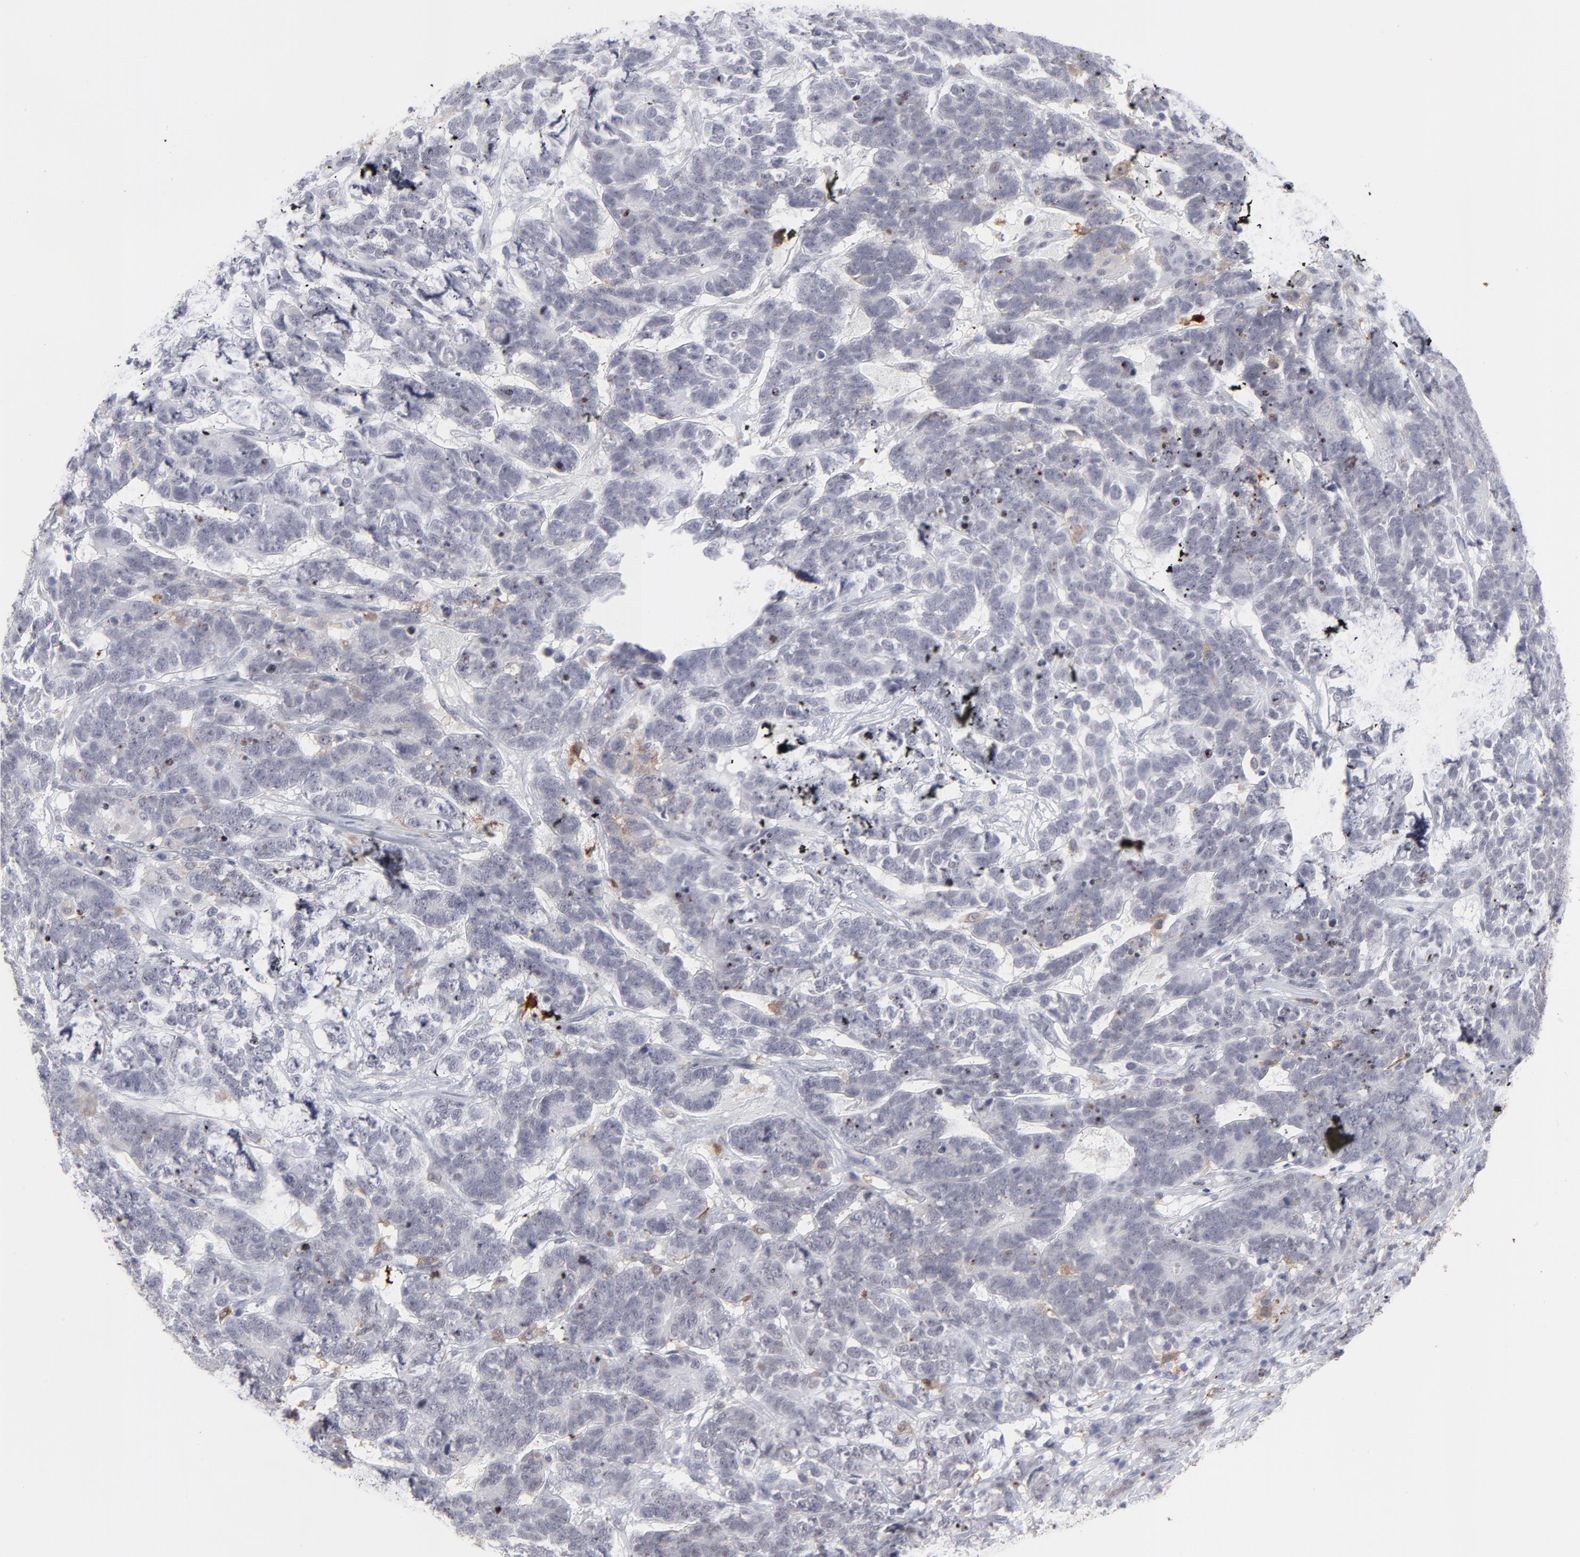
{"staining": {"intensity": "negative", "quantity": "none", "location": "none"}, "tissue": "testis cancer", "cell_type": "Tumor cells", "image_type": "cancer", "snomed": [{"axis": "morphology", "description": "Carcinoma, Embryonal, NOS"}, {"axis": "topography", "description": "Testis"}], "caption": "Testis cancer was stained to show a protein in brown. There is no significant expression in tumor cells. (Brightfield microscopy of DAB (3,3'-diaminobenzidine) immunohistochemistry at high magnification).", "gene": "CCR2", "patient": {"sex": "male", "age": 26}}